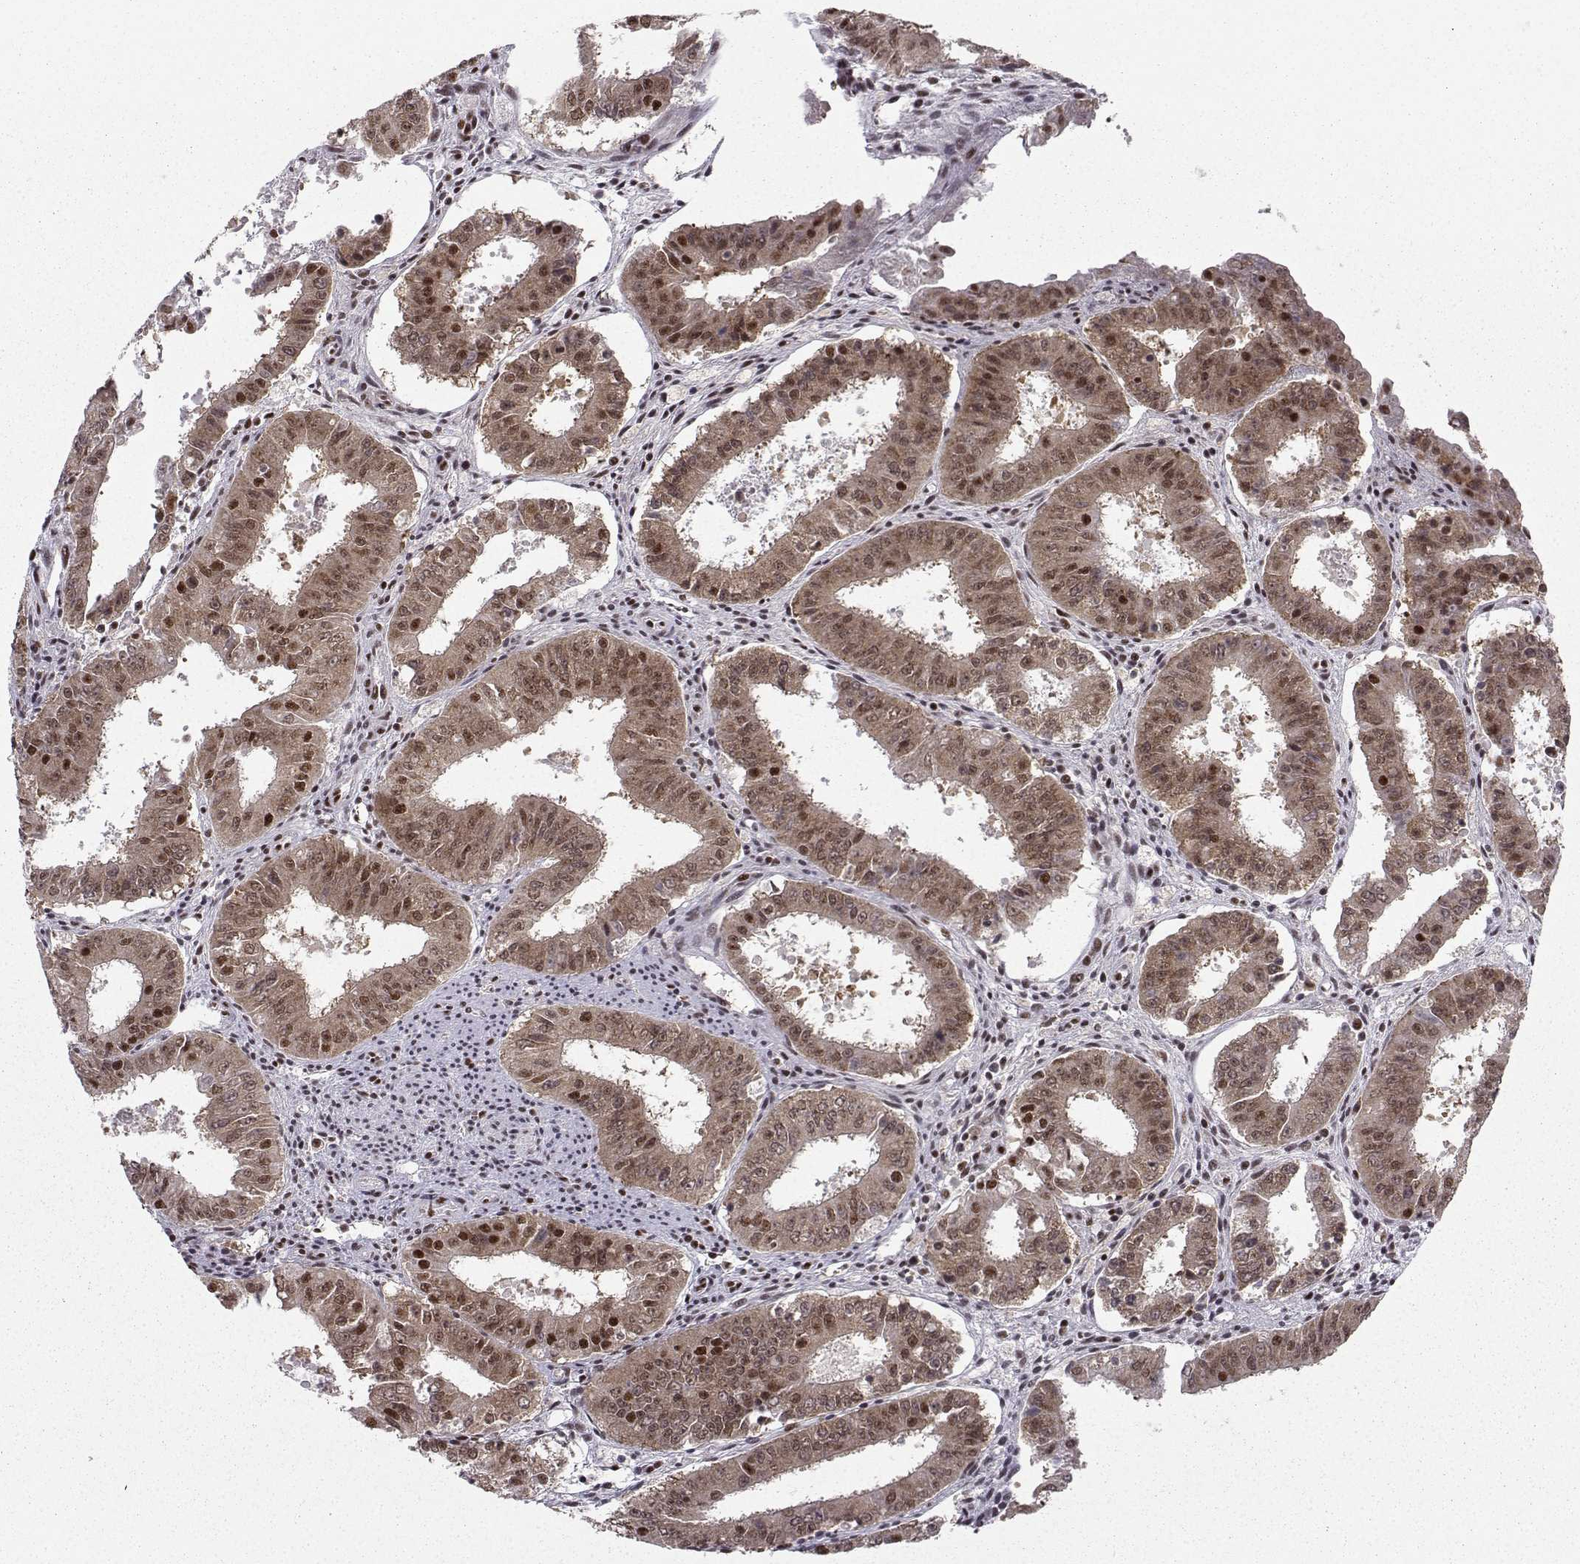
{"staining": {"intensity": "strong", "quantity": "25%-75%", "location": "cytoplasmic/membranous,nuclear"}, "tissue": "ovarian cancer", "cell_type": "Tumor cells", "image_type": "cancer", "snomed": [{"axis": "morphology", "description": "Carcinoma, endometroid"}, {"axis": "topography", "description": "Ovary"}], "caption": "Tumor cells reveal strong cytoplasmic/membranous and nuclear positivity in approximately 25%-75% of cells in ovarian cancer (endometroid carcinoma). The staining is performed using DAB (3,3'-diaminobenzidine) brown chromogen to label protein expression. The nuclei are counter-stained blue using hematoxylin.", "gene": "SNRPB2", "patient": {"sex": "female", "age": 42}}